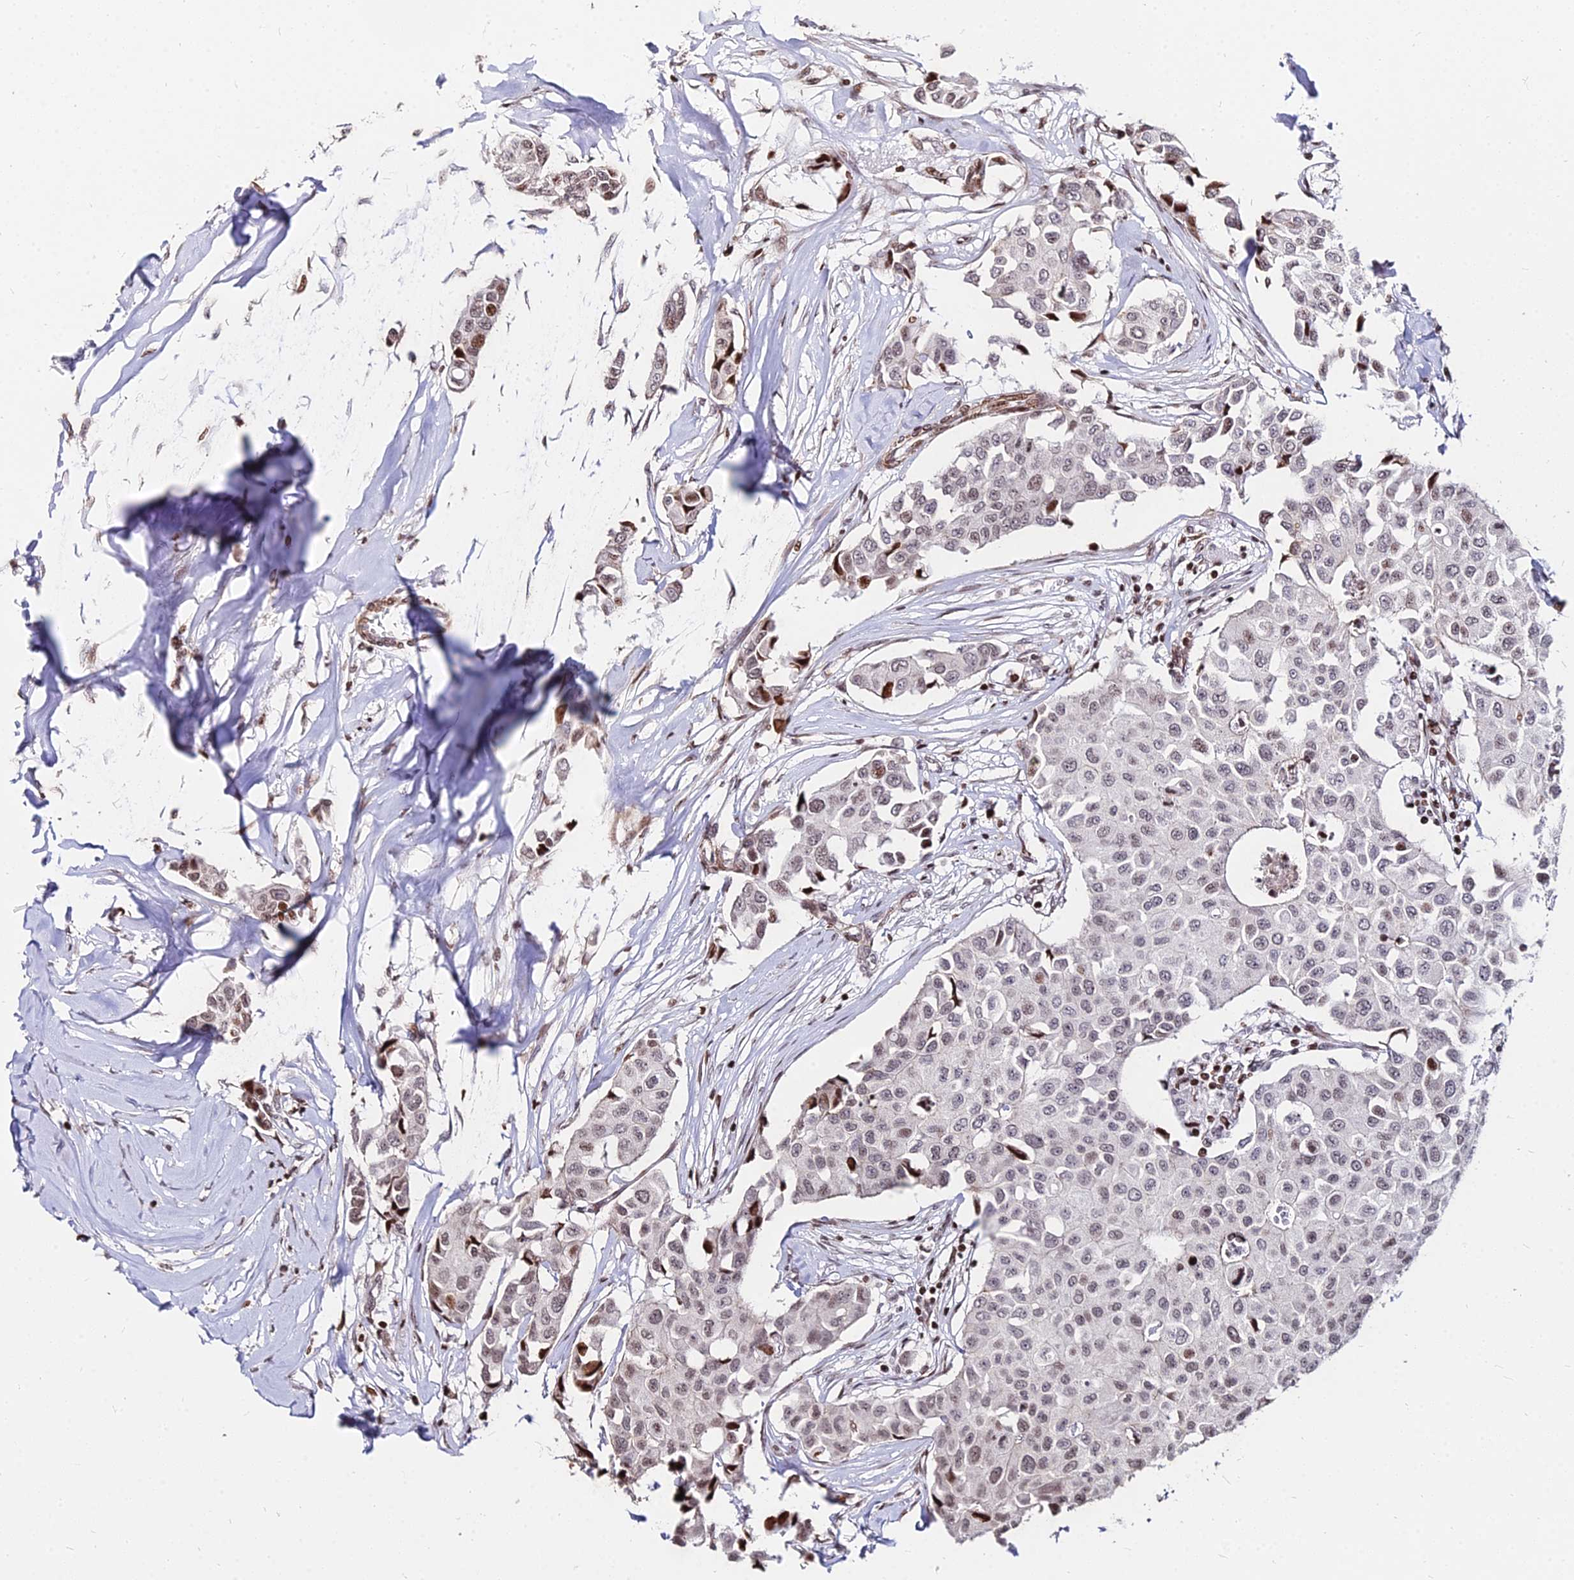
{"staining": {"intensity": "weak", "quantity": "25%-75%", "location": "nuclear"}, "tissue": "breast cancer", "cell_type": "Tumor cells", "image_type": "cancer", "snomed": [{"axis": "morphology", "description": "Duct carcinoma"}, {"axis": "topography", "description": "Breast"}], "caption": "A photomicrograph of human breast infiltrating ductal carcinoma stained for a protein shows weak nuclear brown staining in tumor cells.", "gene": "NYAP2", "patient": {"sex": "female", "age": 80}}